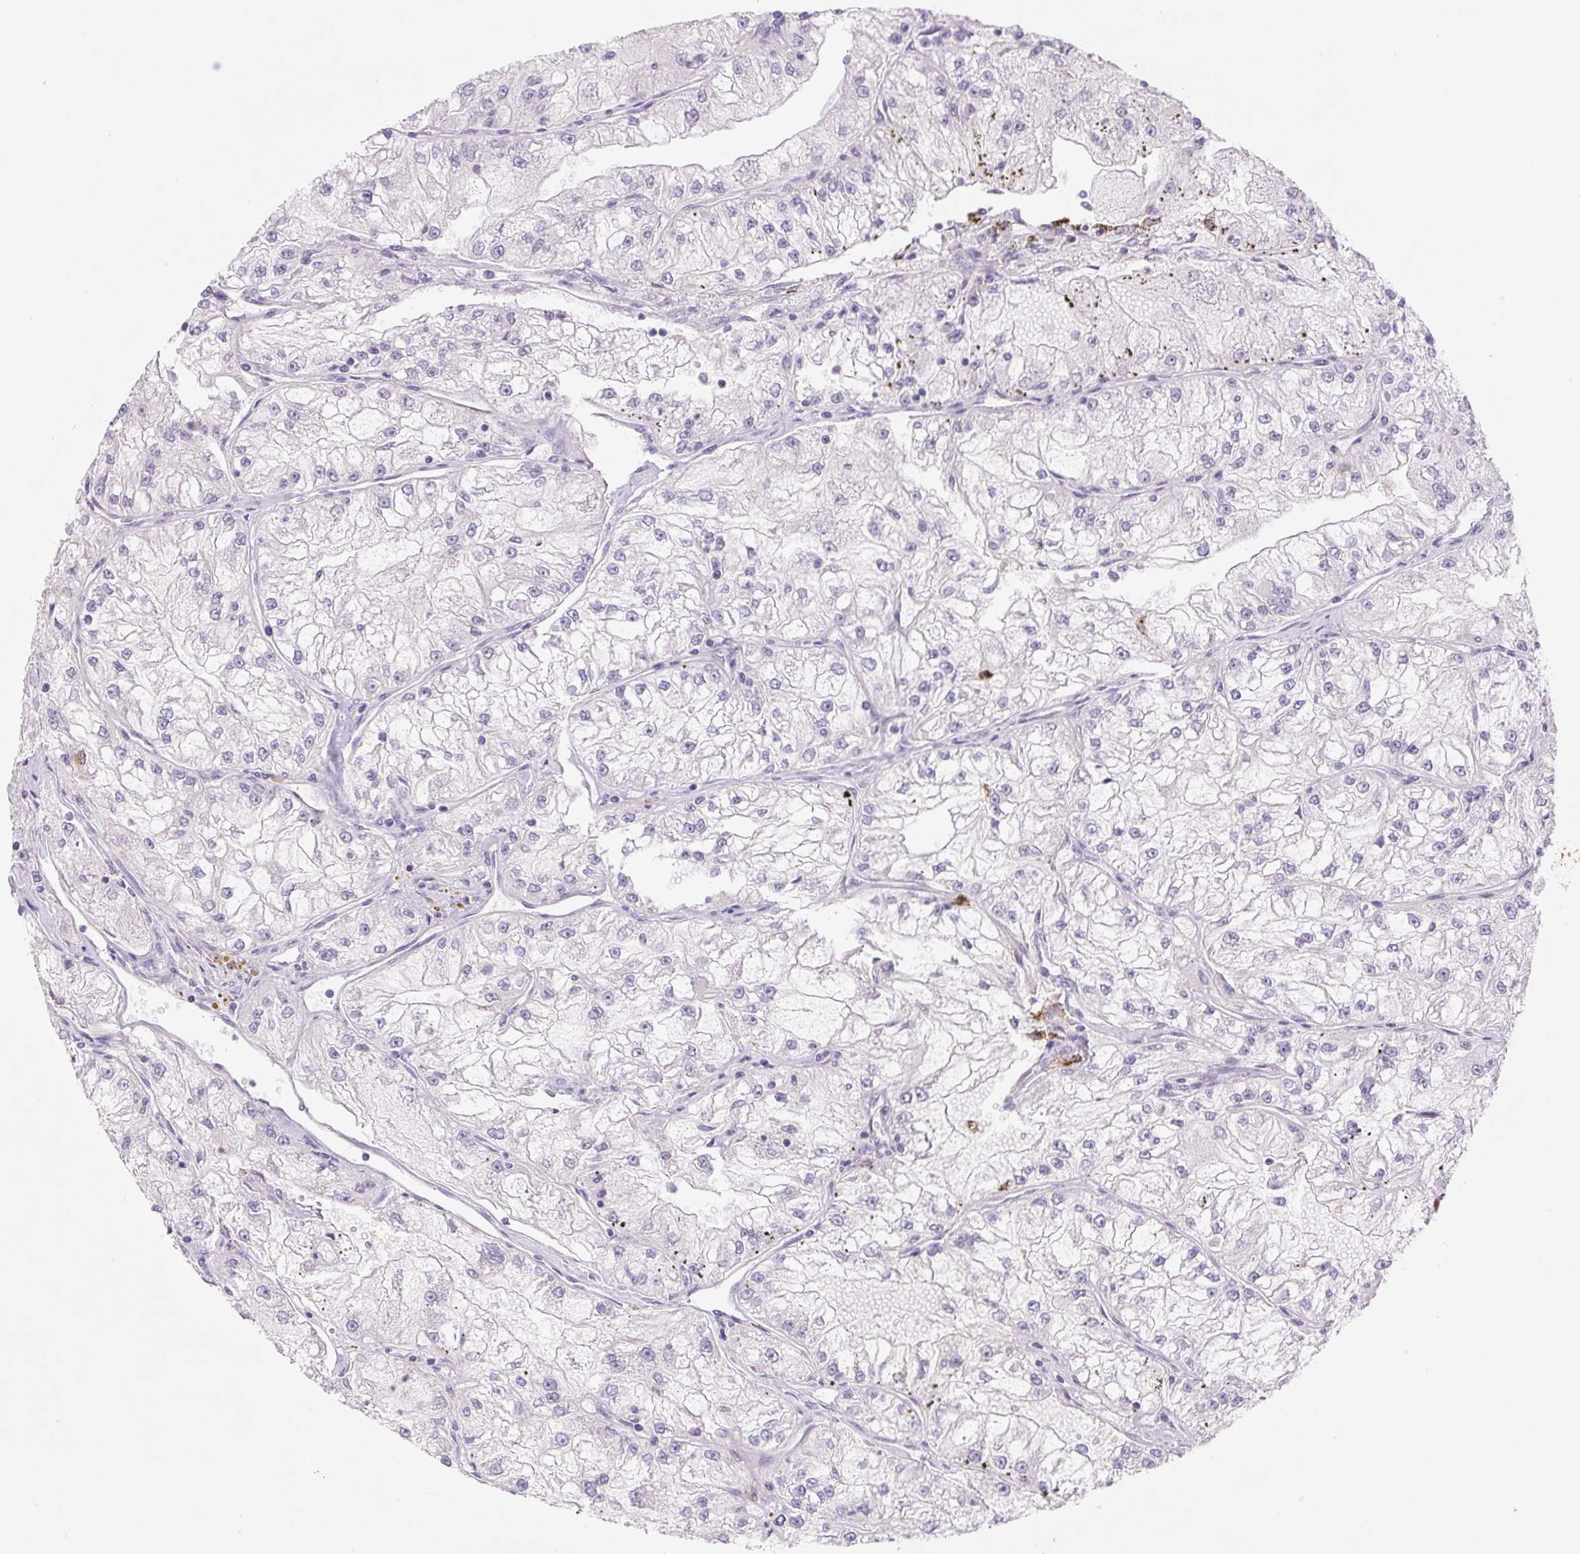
{"staining": {"intensity": "negative", "quantity": "none", "location": "none"}, "tissue": "renal cancer", "cell_type": "Tumor cells", "image_type": "cancer", "snomed": [{"axis": "morphology", "description": "Adenocarcinoma, NOS"}, {"axis": "topography", "description": "Kidney"}], "caption": "The histopathology image demonstrates no significant positivity in tumor cells of adenocarcinoma (renal).", "gene": "DPPA5", "patient": {"sex": "female", "age": 72}}